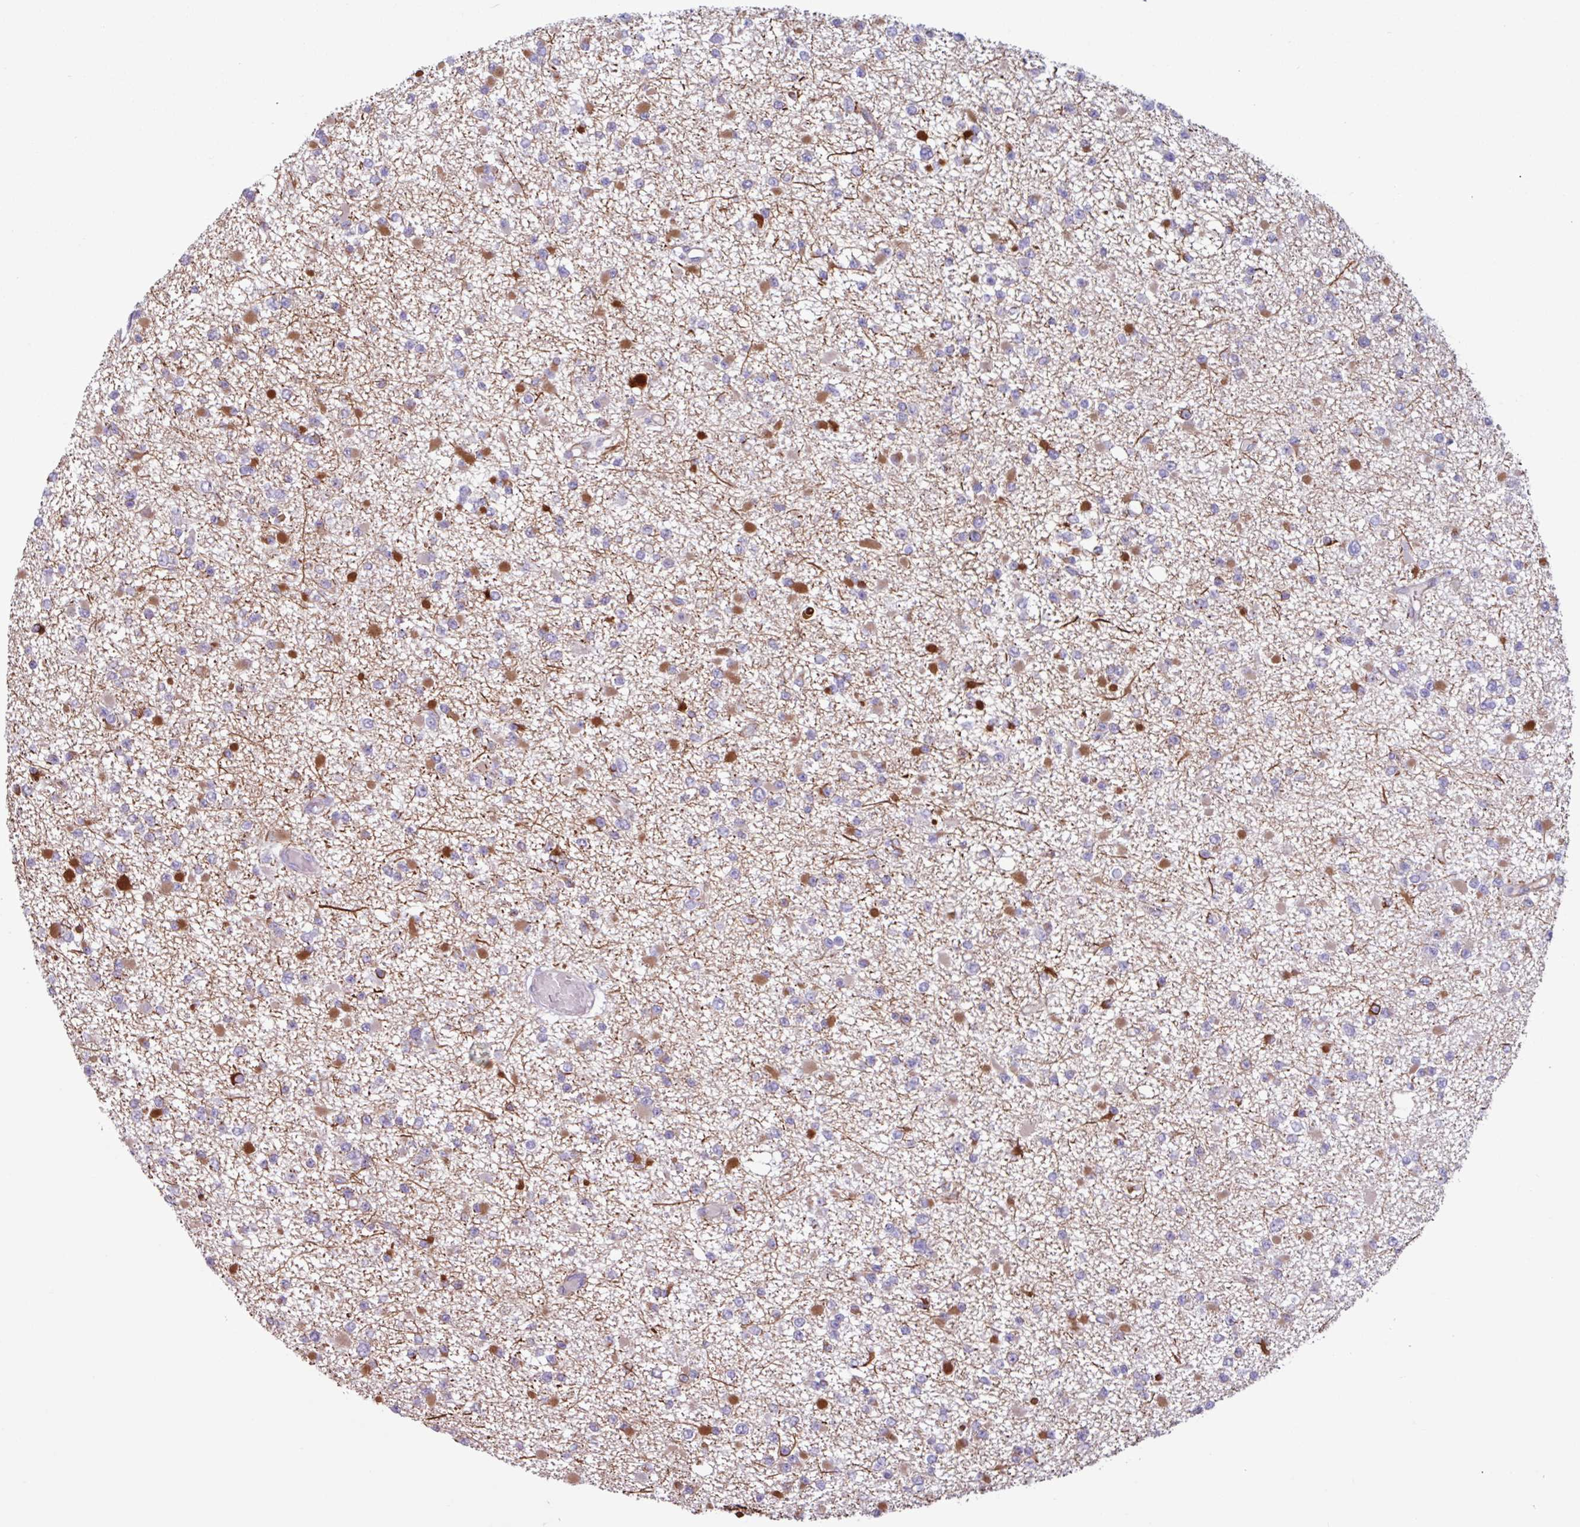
{"staining": {"intensity": "negative", "quantity": "none", "location": "none"}, "tissue": "glioma", "cell_type": "Tumor cells", "image_type": "cancer", "snomed": [{"axis": "morphology", "description": "Glioma, malignant, Low grade"}, {"axis": "topography", "description": "Brain"}], "caption": "An immunohistochemistry histopathology image of low-grade glioma (malignant) is shown. There is no staining in tumor cells of low-grade glioma (malignant).", "gene": "BTD", "patient": {"sex": "female", "age": 22}}